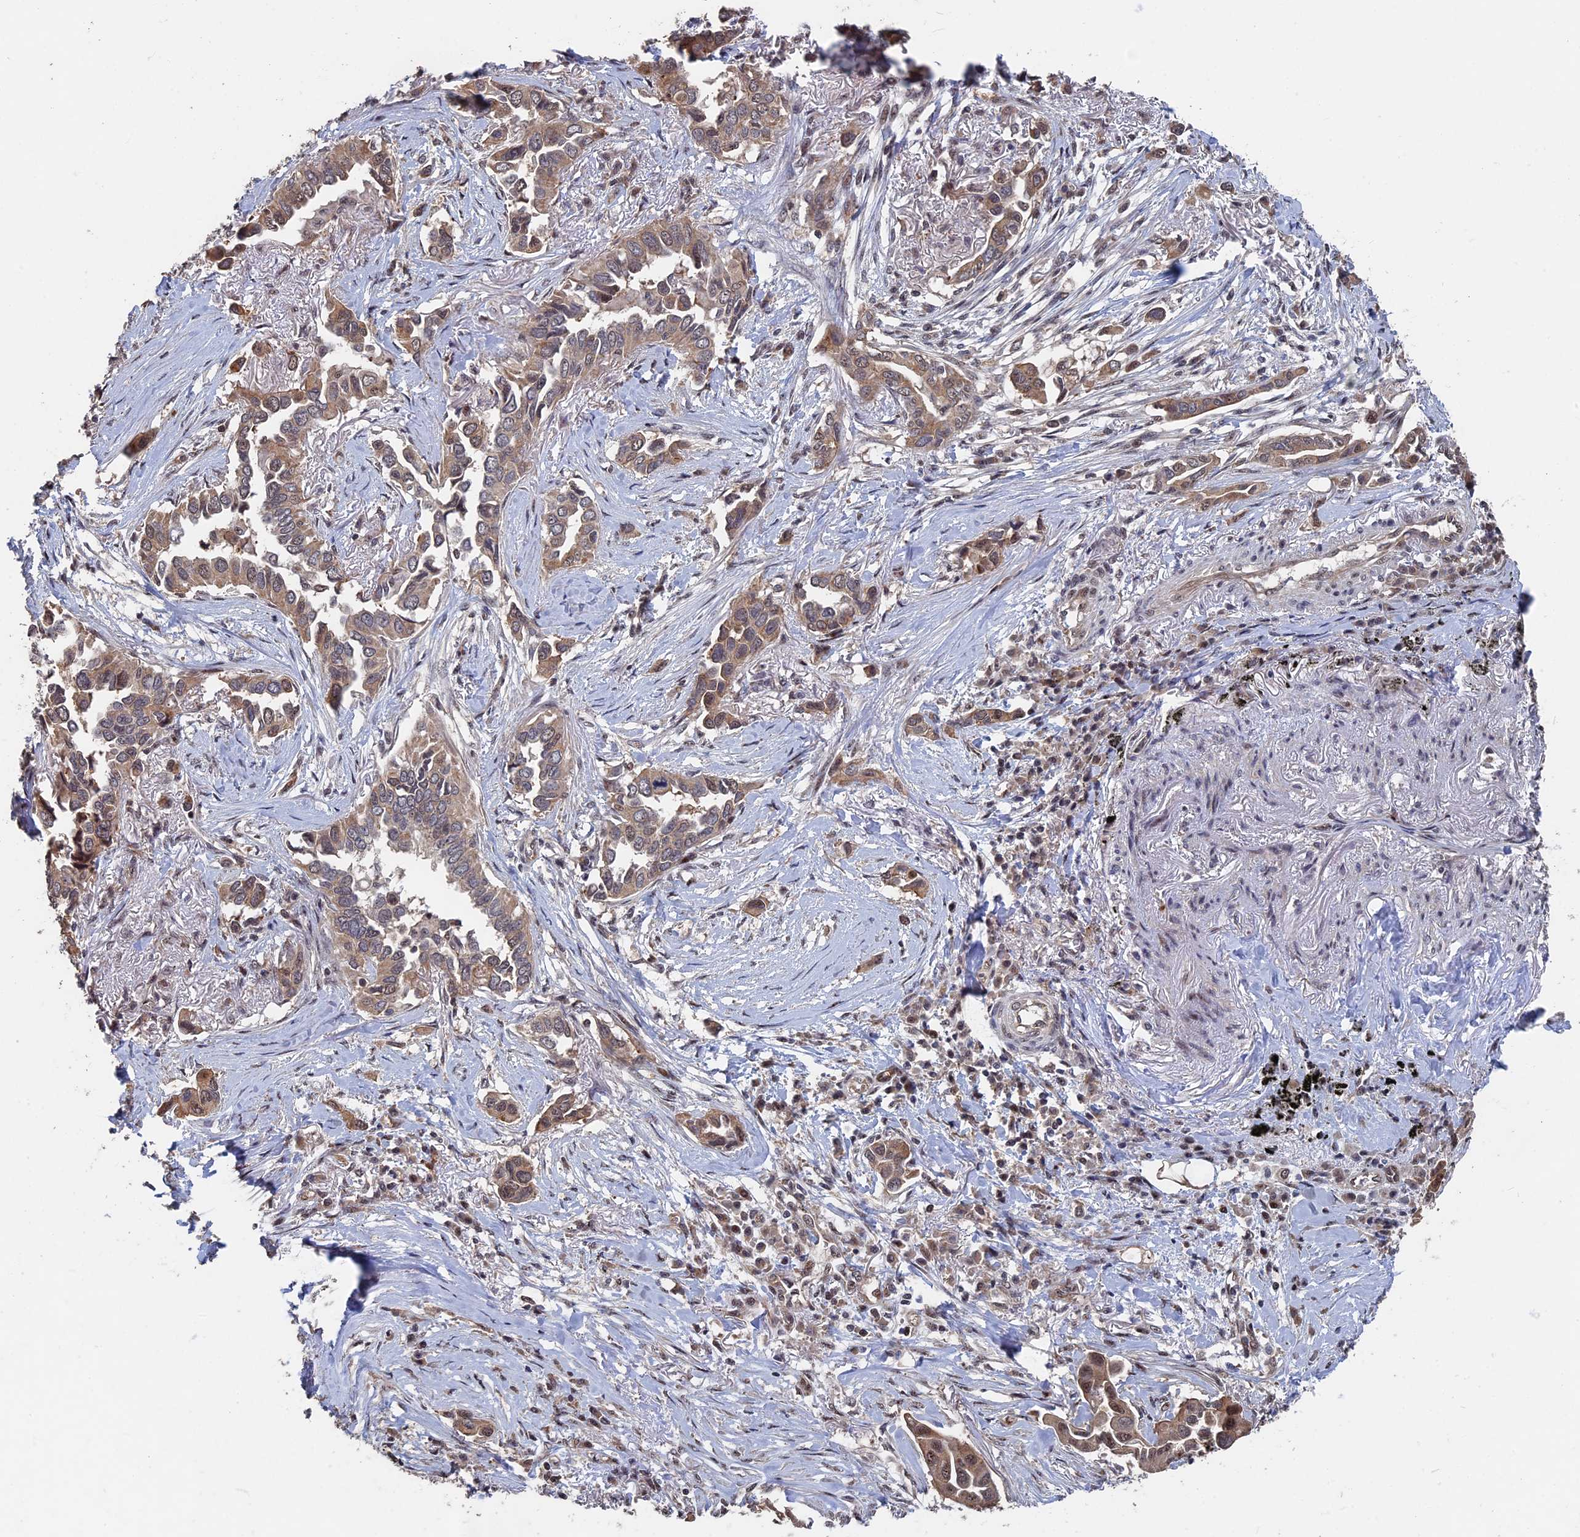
{"staining": {"intensity": "moderate", "quantity": ">75%", "location": "cytoplasmic/membranous,nuclear"}, "tissue": "lung cancer", "cell_type": "Tumor cells", "image_type": "cancer", "snomed": [{"axis": "morphology", "description": "Adenocarcinoma, NOS"}, {"axis": "topography", "description": "Lung"}], "caption": "A brown stain labels moderate cytoplasmic/membranous and nuclear staining of a protein in human lung adenocarcinoma tumor cells.", "gene": "KIAA1328", "patient": {"sex": "female", "age": 76}}